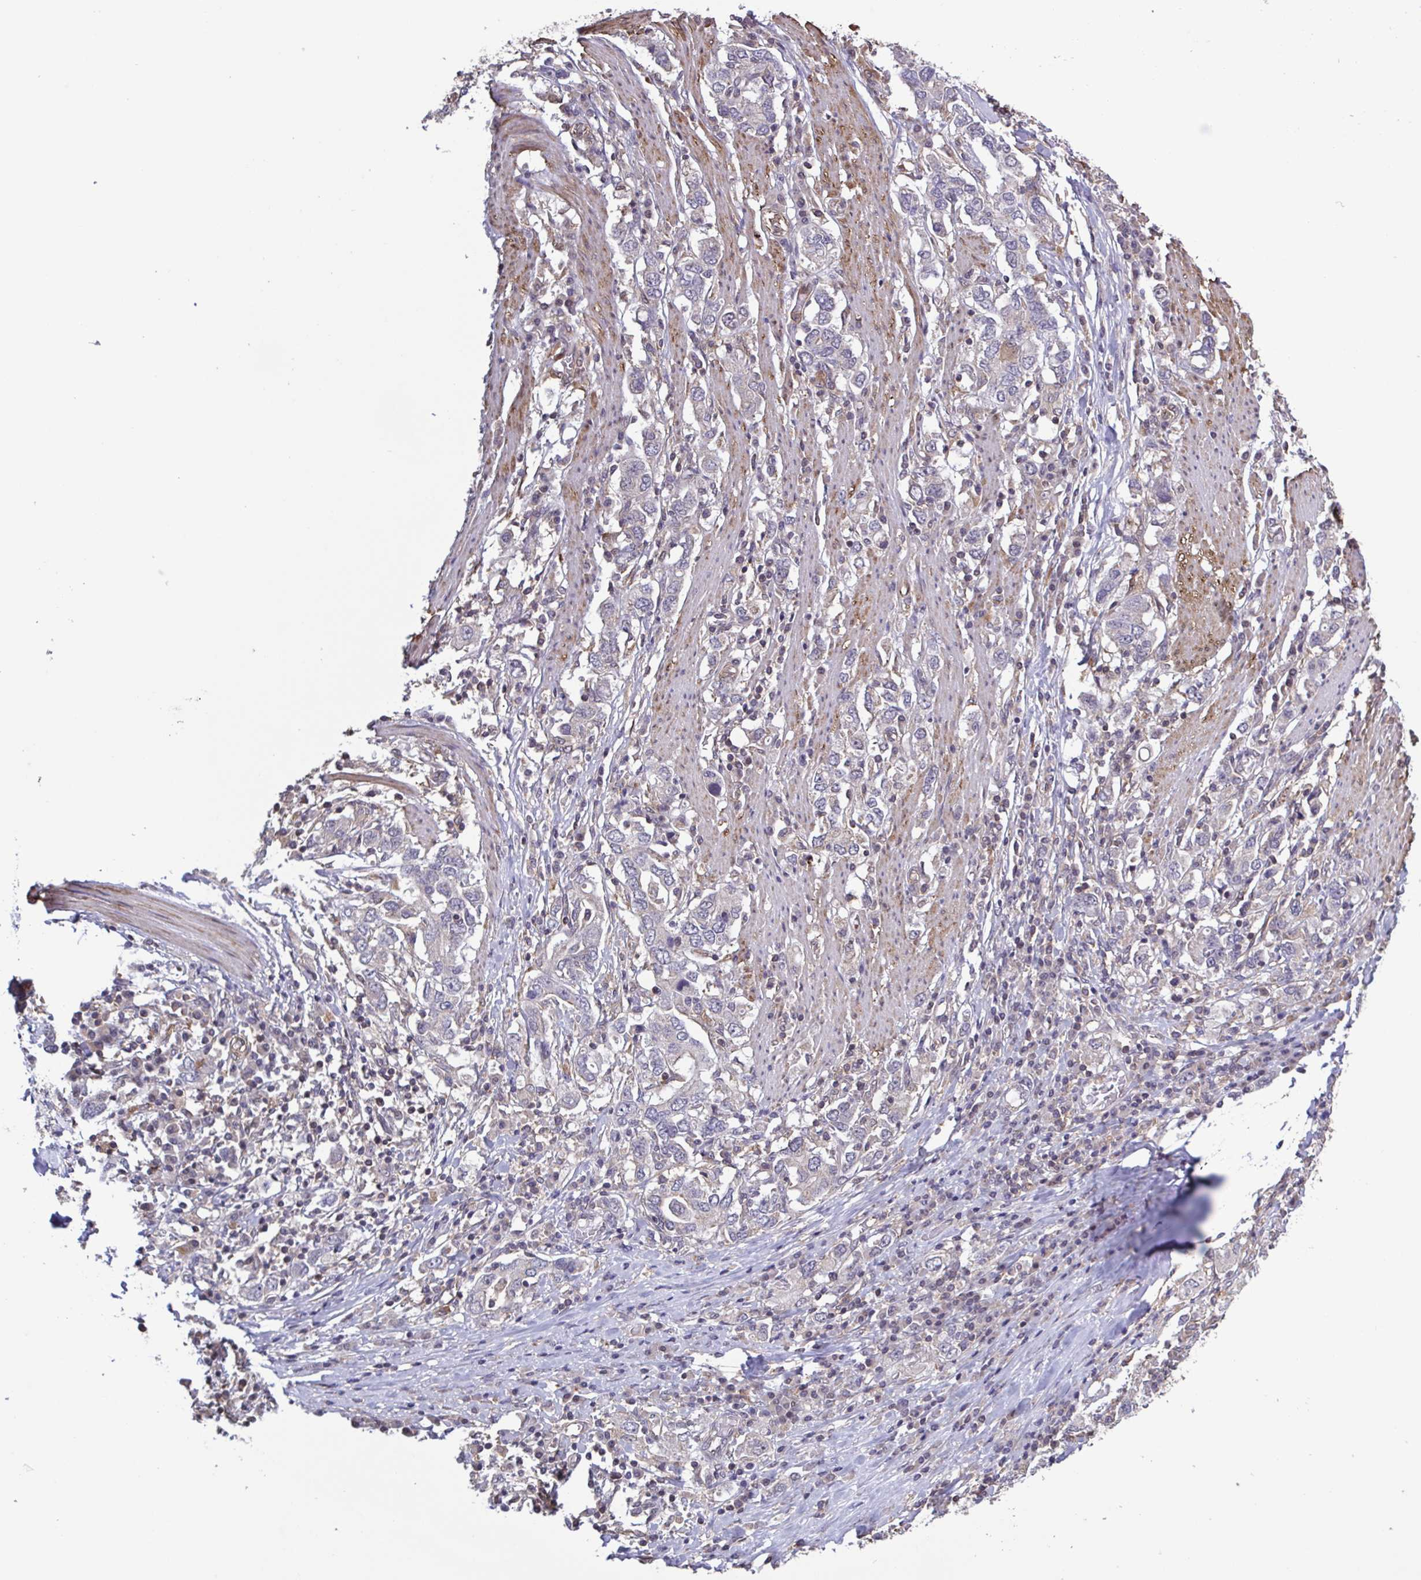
{"staining": {"intensity": "negative", "quantity": "none", "location": "none"}, "tissue": "stomach cancer", "cell_type": "Tumor cells", "image_type": "cancer", "snomed": [{"axis": "morphology", "description": "Adenocarcinoma, NOS"}, {"axis": "topography", "description": "Stomach, upper"}, {"axis": "topography", "description": "Stomach"}], "caption": "Immunohistochemistry photomicrograph of neoplastic tissue: human stomach cancer (adenocarcinoma) stained with DAB (3,3'-diaminobenzidine) shows no significant protein staining in tumor cells. (Immunohistochemistry (ihc), brightfield microscopy, high magnification).", "gene": "ZNF200", "patient": {"sex": "male", "age": 62}}